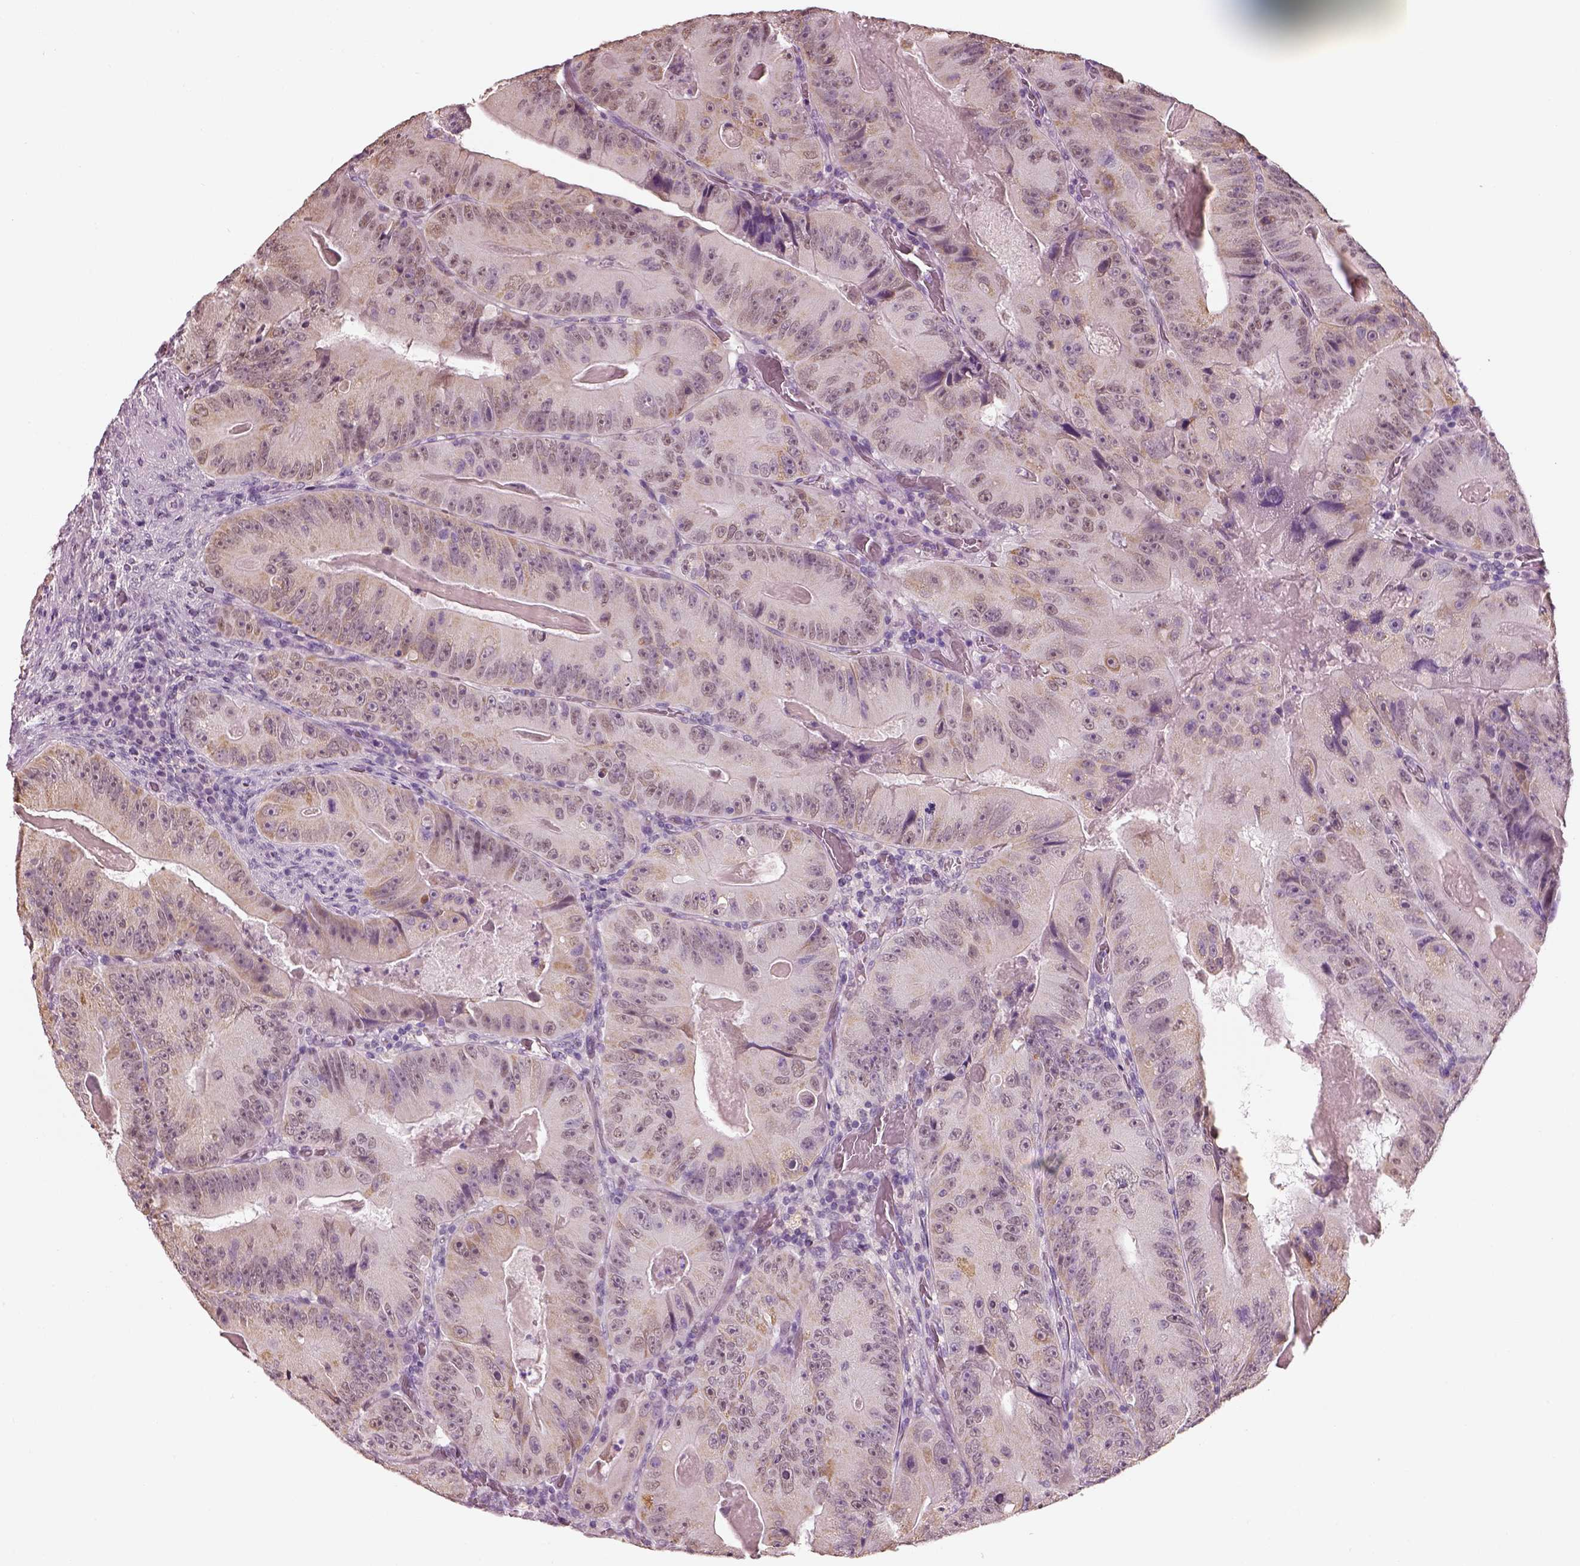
{"staining": {"intensity": "moderate", "quantity": ">75%", "location": "cytoplasmic/membranous"}, "tissue": "colorectal cancer", "cell_type": "Tumor cells", "image_type": "cancer", "snomed": [{"axis": "morphology", "description": "Adenocarcinoma, NOS"}, {"axis": "topography", "description": "Colon"}], "caption": "Adenocarcinoma (colorectal) stained with DAB immunohistochemistry (IHC) displays medium levels of moderate cytoplasmic/membranous positivity in approximately >75% of tumor cells.", "gene": "ELSPBP1", "patient": {"sex": "female", "age": 86}}